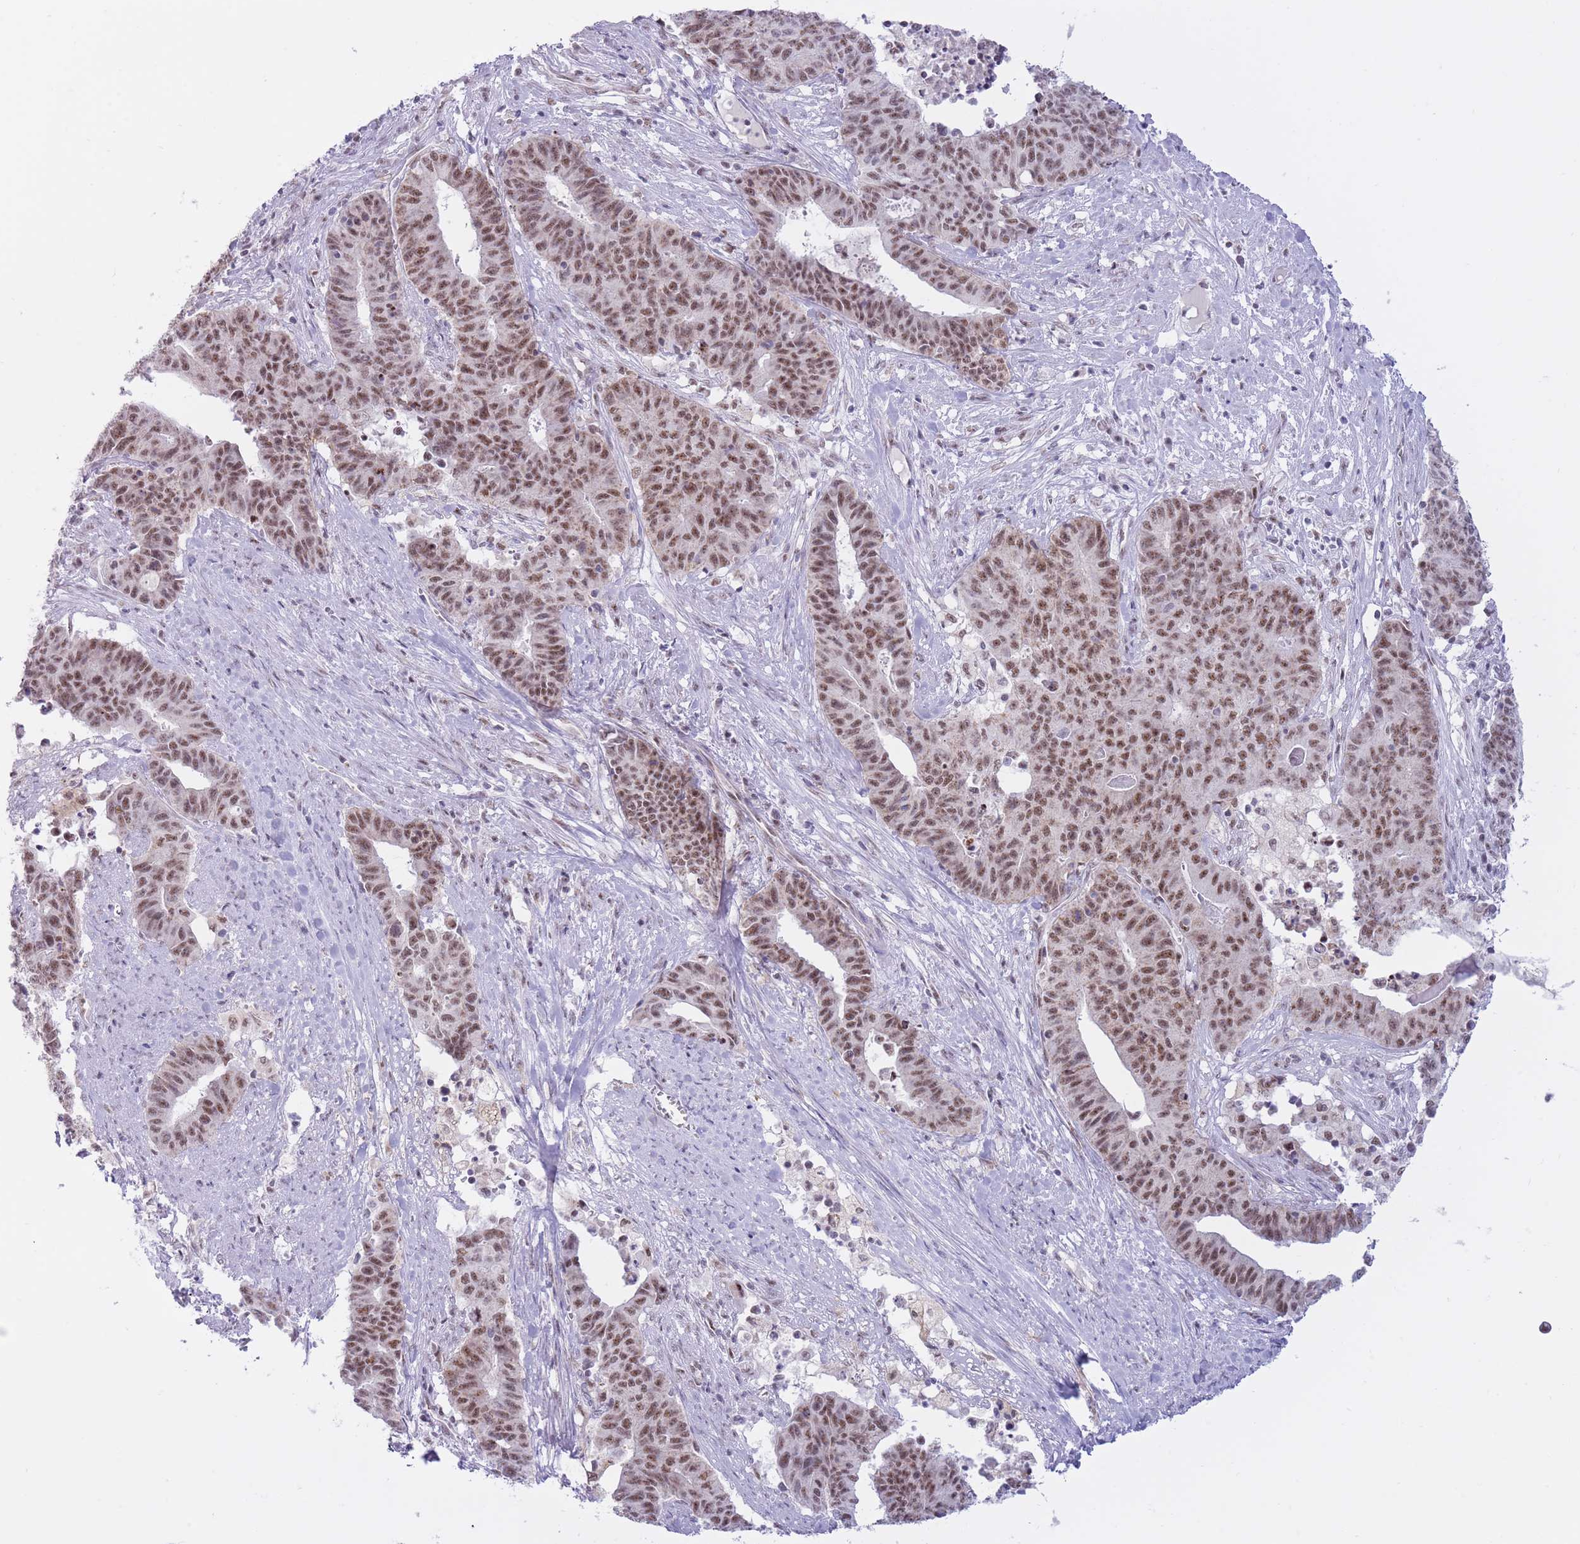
{"staining": {"intensity": "moderate", "quantity": ">75%", "location": "nuclear"}, "tissue": "endometrial cancer", "cell_type": "Tumor cells", "image_type": "cancer", "snomed": [{"axis": "morphology", "description": "Adenocarcinoma, NOS"}, {"axis": "topography", "description": "Endometrium"}], "caption": "Endometrial cancer (adenocarcinoma) stained for a protein displays moderate nuclear positivity in tumor cells.", "gene": "CYP2B6", "patient": {"sex": "female", "age": 59}}